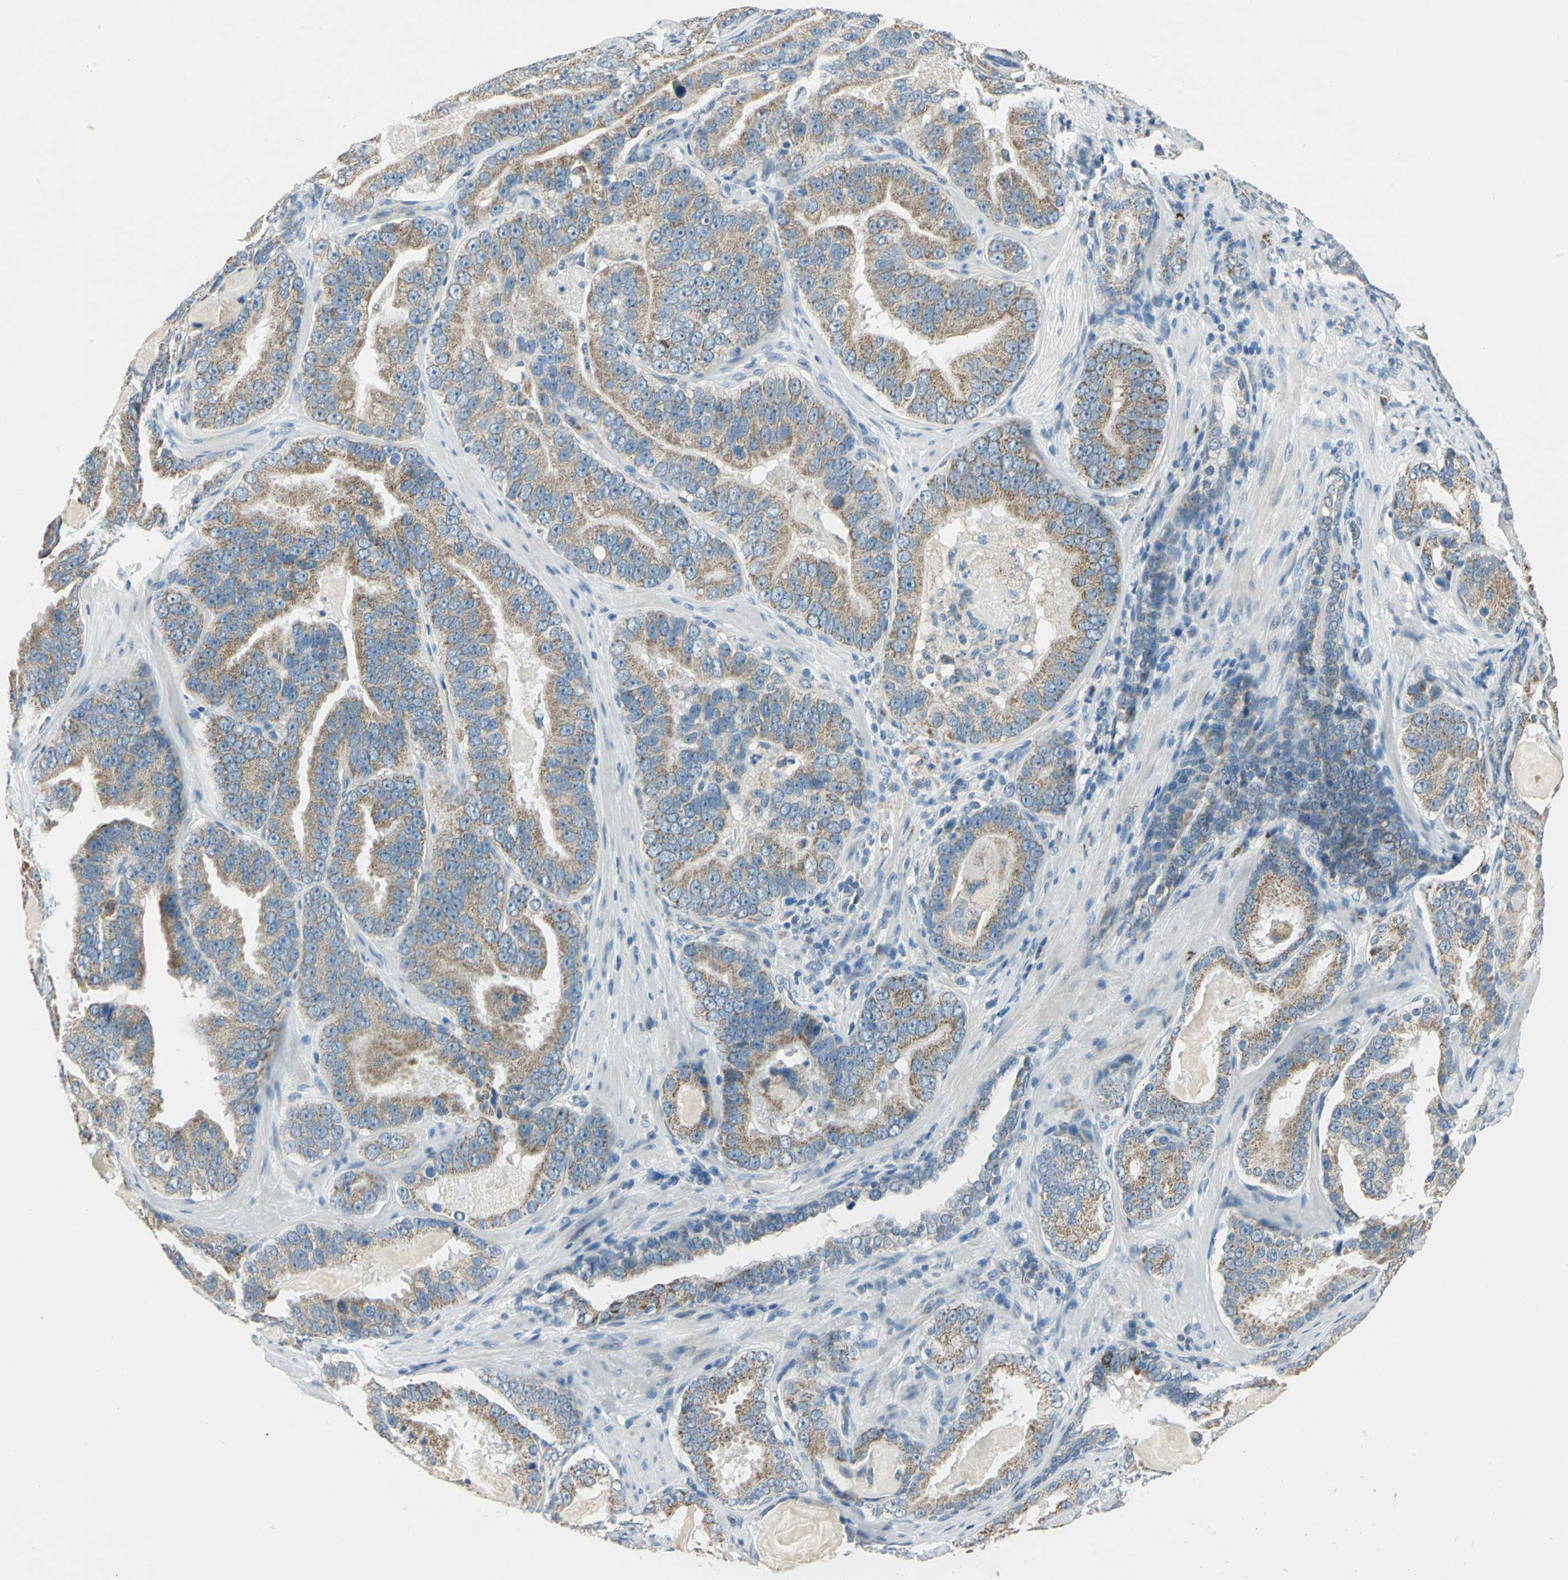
{"staining": {"intensity": "moderate", "quantity": ">75%", "location": "cytoplasmic/membranous"}, "tissue": "prostate cancer", "cell_type": "Tumor cells", "image_type": "cancer", "snomed": [{"axis": "morphology", "description": "Adenocarcinoma, Low grade"}, {"axis": "topography", "description": "Prostate"}], "caption": "IHC image of prostate cancer stained for a protein (brown), which exhibits medium levels of moderate cytoplasmic/membranous staining in approximately >75% of tumor cells.", "gene": "ACADM", "patient": {"sex": "male", "age": 59}}